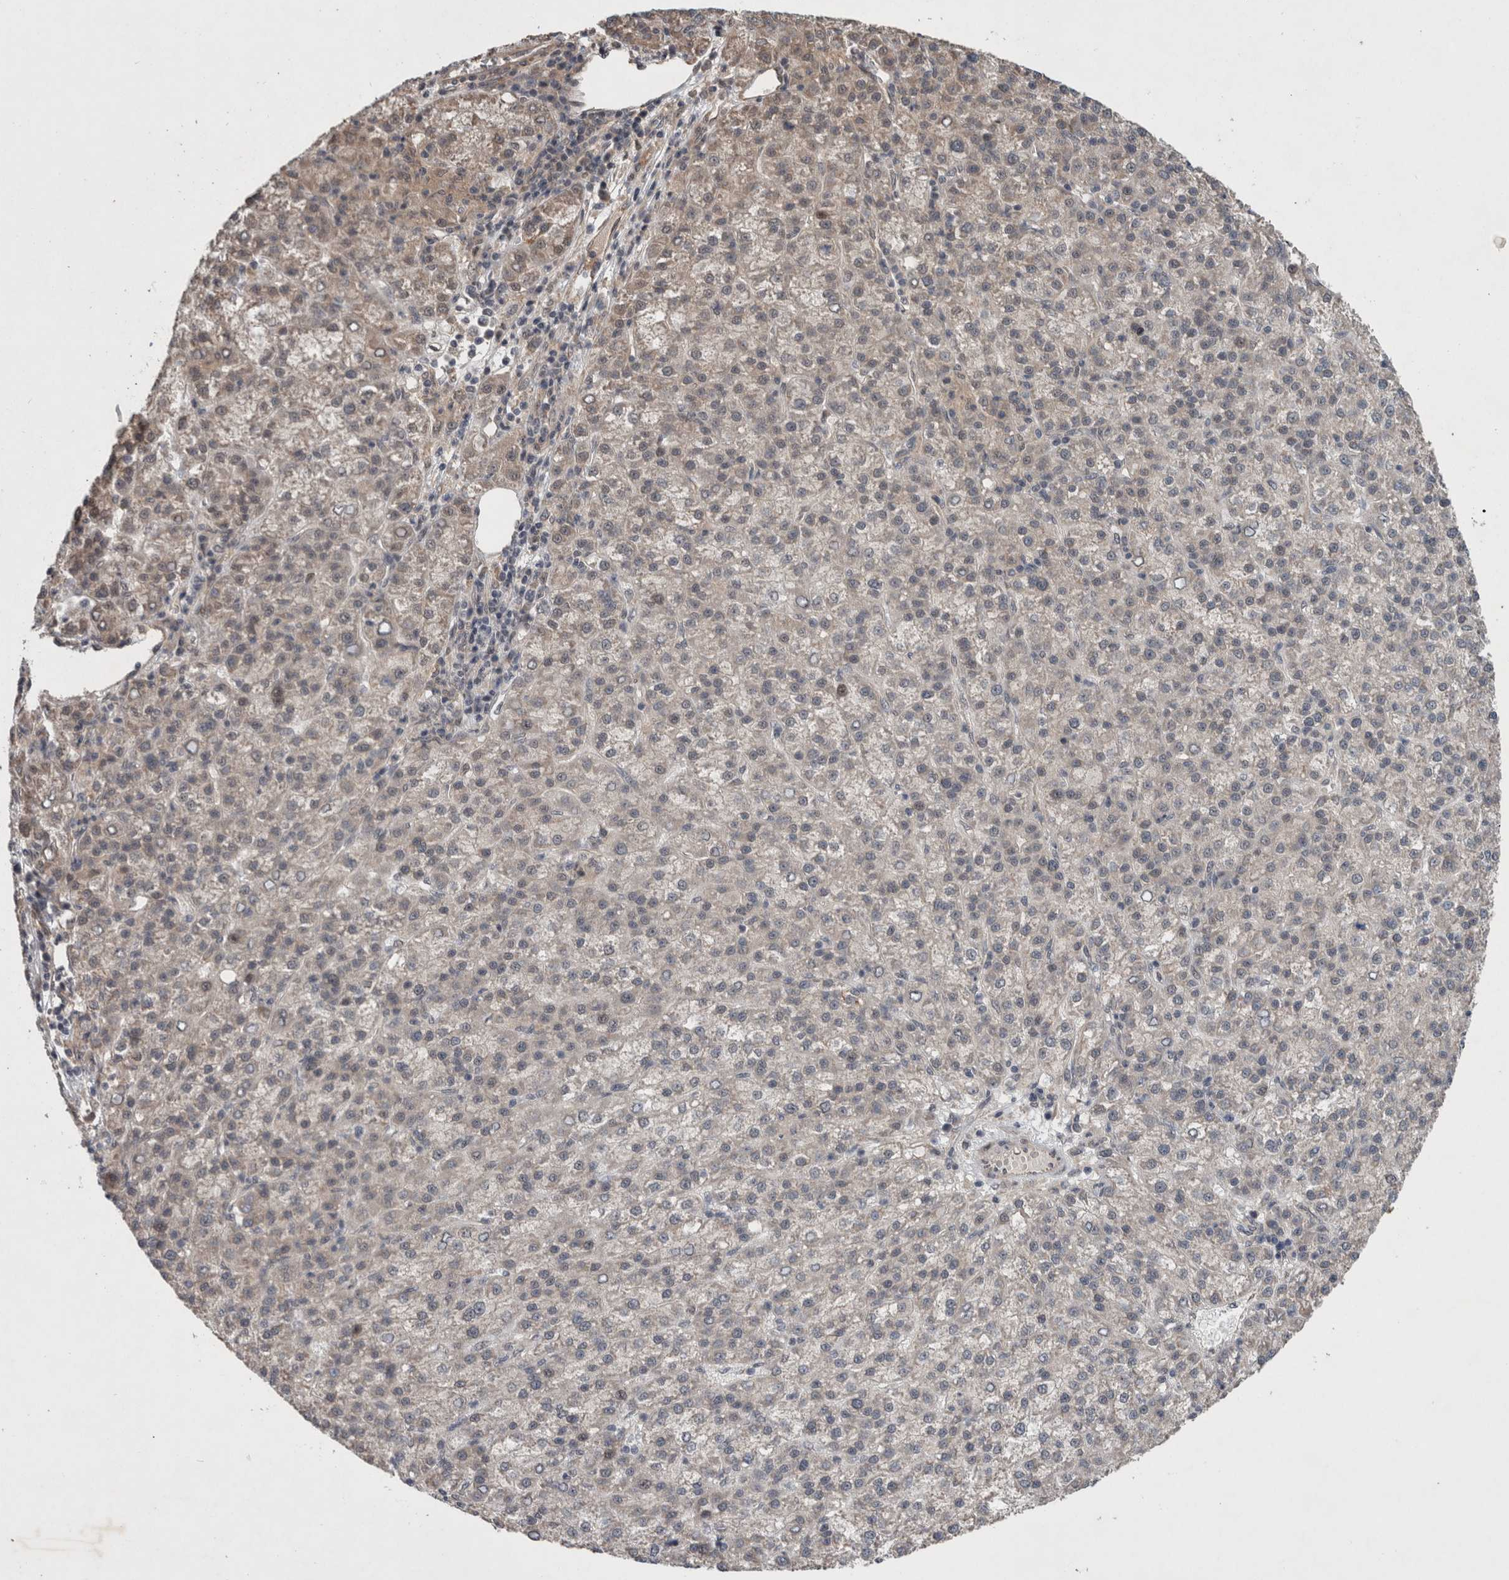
{"staining": {"intensity": "weak", "quantity": "<25%", "location": "cytoplasmic/membranous"}, "tissue": "liver cancer", "cell_type": "Tumor cells", "image_type": "cancer", "snomed": [{"axis": "morphology", "description": "Carcinoma, Hepatocellular, NOS"}, {"axis": "topography", "description": "Liver"}], "caption": "Immunohistochemistry histopathology image of neoplastic tissue: hepatocellular carcinoma (liver) stained with DAB (3,3'-diaminobenzidine) reveals no significant protein expression in tumor cells. The staining is performed using DAB brown chromogen with nuclei counter-stained in using hematoxylin.", "gene": "GIMAP6", "patient": {"sex": "female", "age": 58}}